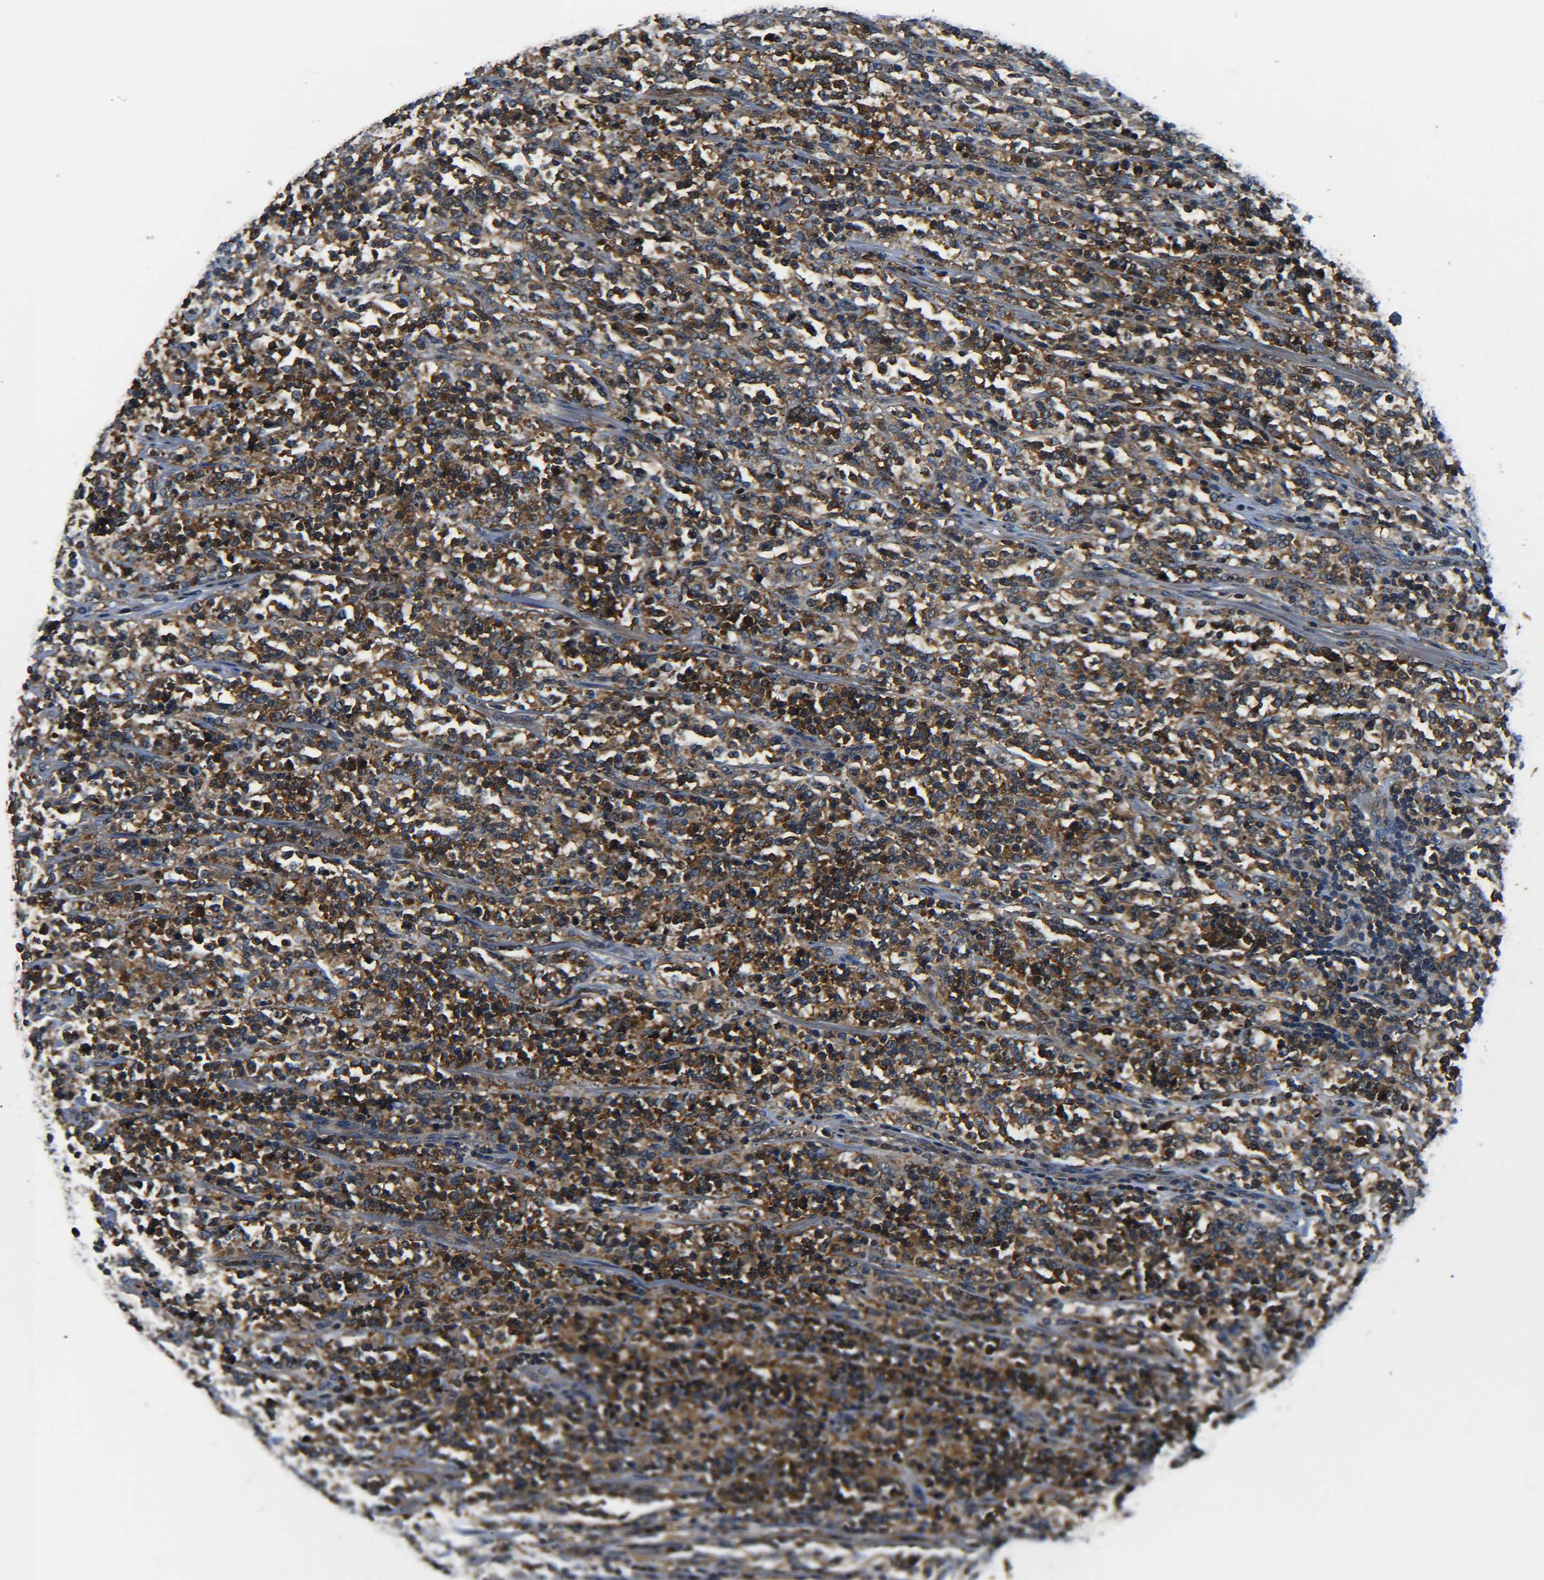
{"staining": {"intensity": "strong", "quantity": ">75%", "location": "cytoplasmic/membranous"}, "tissue": "lymphoma", "cell_type": "Tumor cells", "image_type": "cancer", "snomed": [{"axis": "morphology", "description": "Malignant lymphoma, non-Hodgkin's type, High grade"}, {"axis": "topography", "description": "Soft tissue"}], "caption": "A brown stain shows strong cytoplasmic/membranous positivity of a protein in high-grade malignant lymphoma, non-Hodgkin's type tumor cells.", "gene": "PREB", "patient": {"sex": "male", "age": 18}}